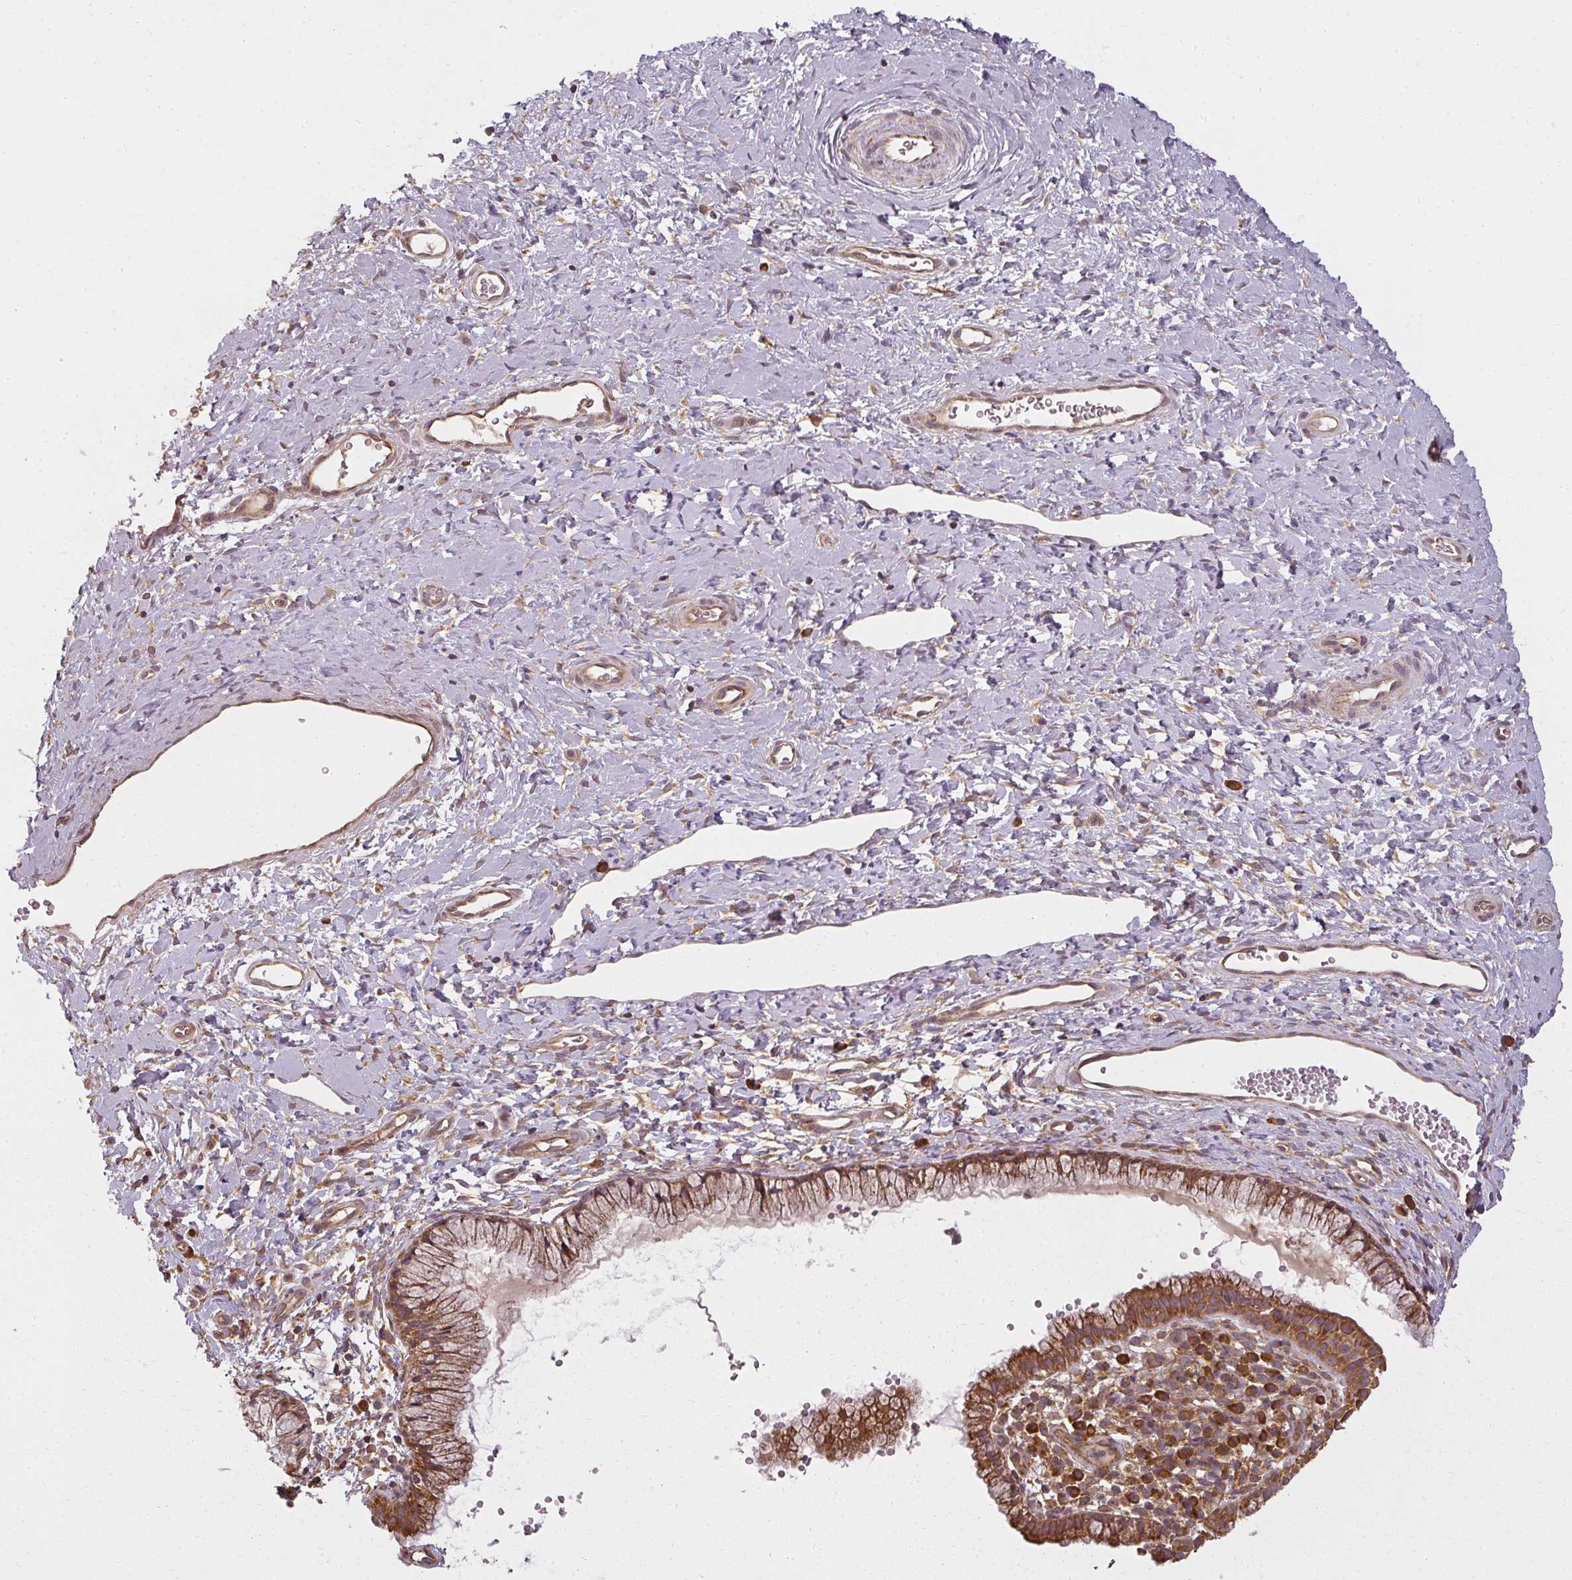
{"staining": {"intensity": "moderate", "quantity": ">75%", "location": "cytoplasmic/membranous"}, "tissue": "cervix", "cell_type": "Glandular cells", "image_type": "normal", "snomed": [{"axis": "morphology", "description": "Normal tissue, NOS"}, {"axis": "topography", "description": "Cervix"}], "caption": "This micrograph exhibits immunohistochemistry (IHC) staining of normal human cervix, with medium moderate cytoplasmic/membranous positivity in approximately >75% of glandular cells.", "gene": "RPL24", "patient": {"sex": "female", "age": 36}}